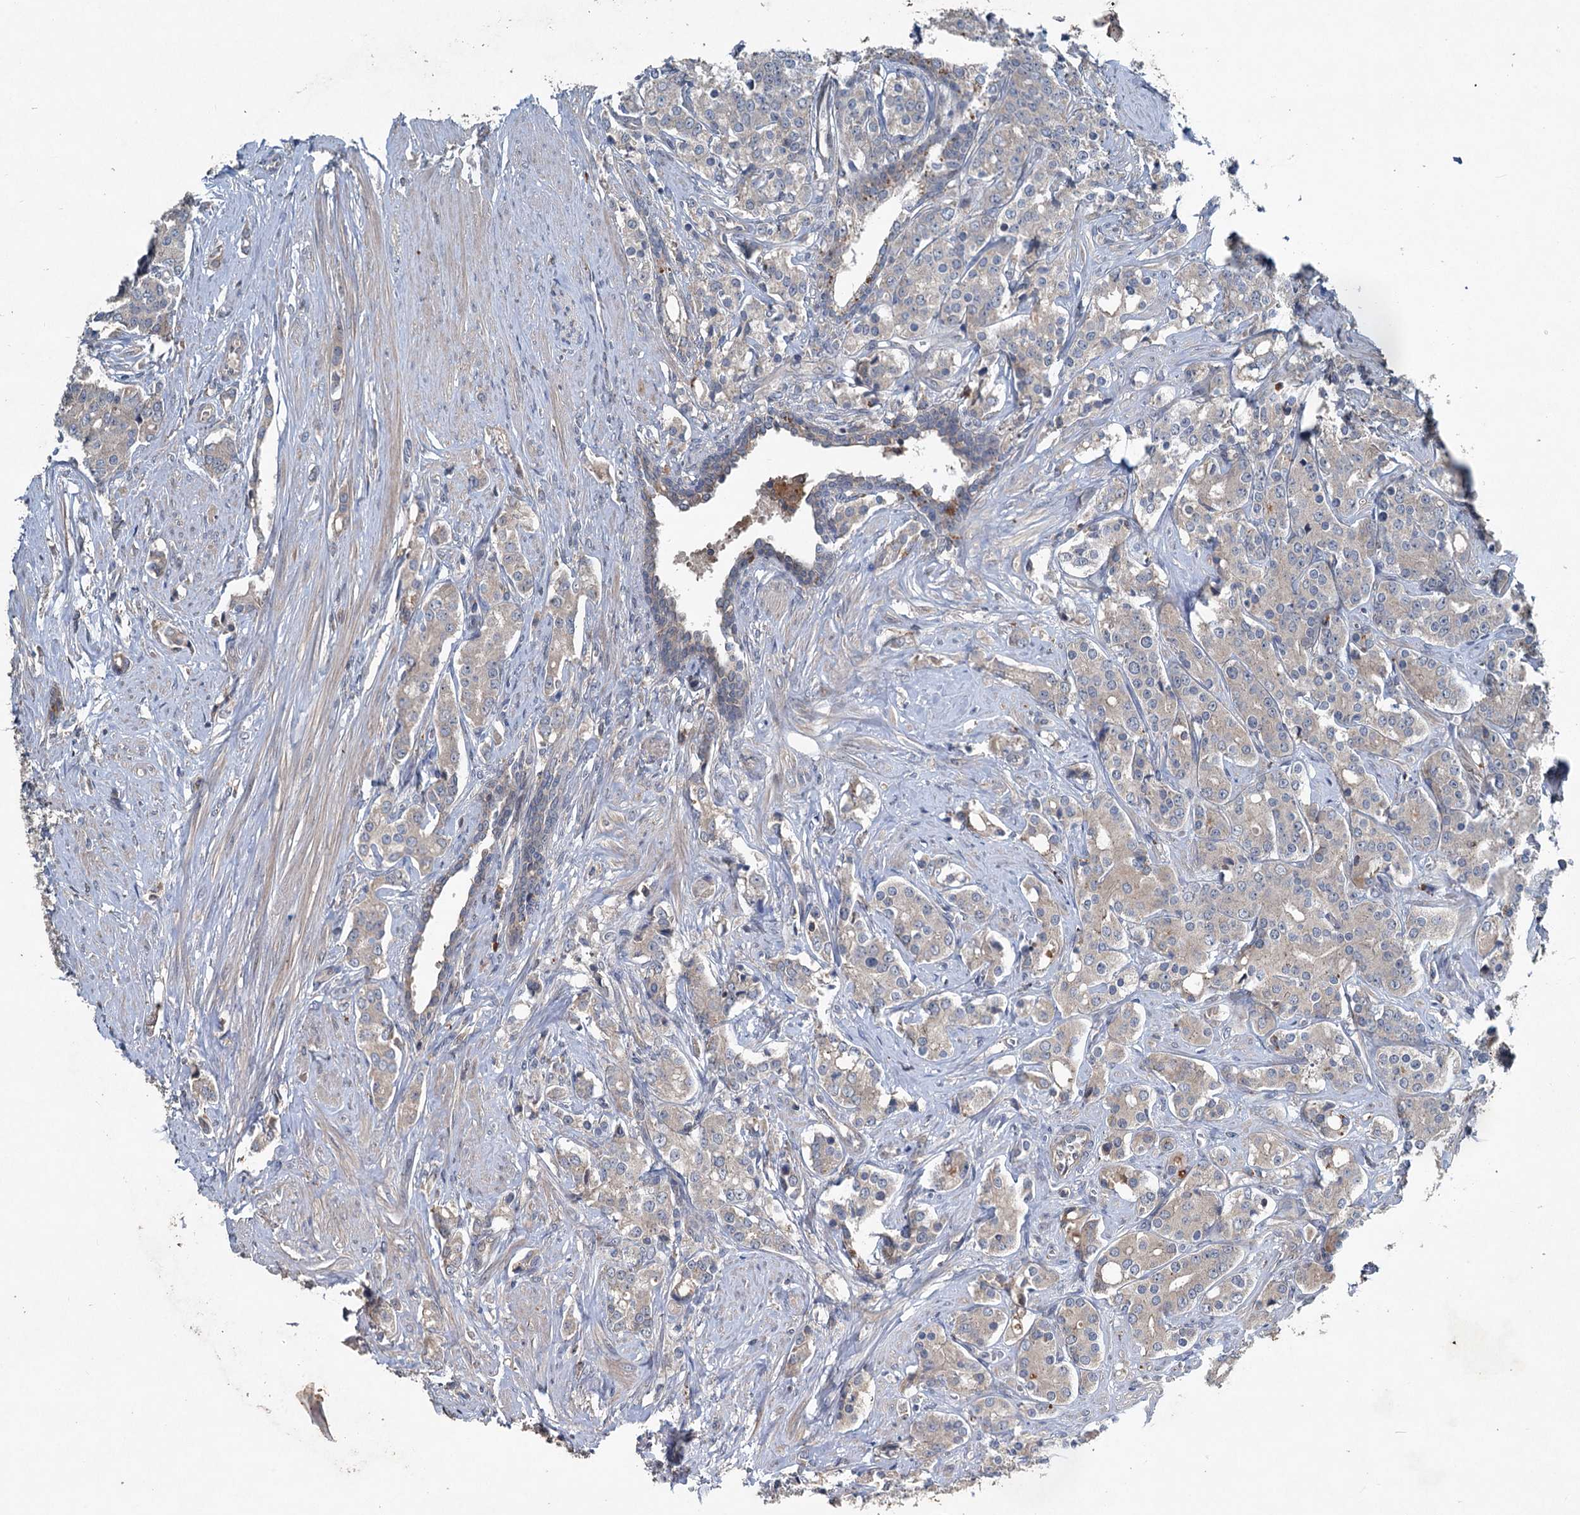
{"staining": {"intensity": "weak", "quantity": "25%-75%", "location": "cytoplasmic/membranous"}, "tissue": "prostate cancer", "cell_type": "Tumor cells", "image_type": "cancer", "snomed": [{"axis": "morphology", "description": "Adenocarcinoma, High grade"}, {"axis": "topography", "description": "Prostate"}], "caption": "Prostate adenocarcinoma (high-grade) stained with a brown dye demonstrates weak cytoplasmic/membranous positive expression in approximately 25%-75% of tumor cells.", "gene": "TAPBPL", "patient": {"sex": "male", "age": 62}}